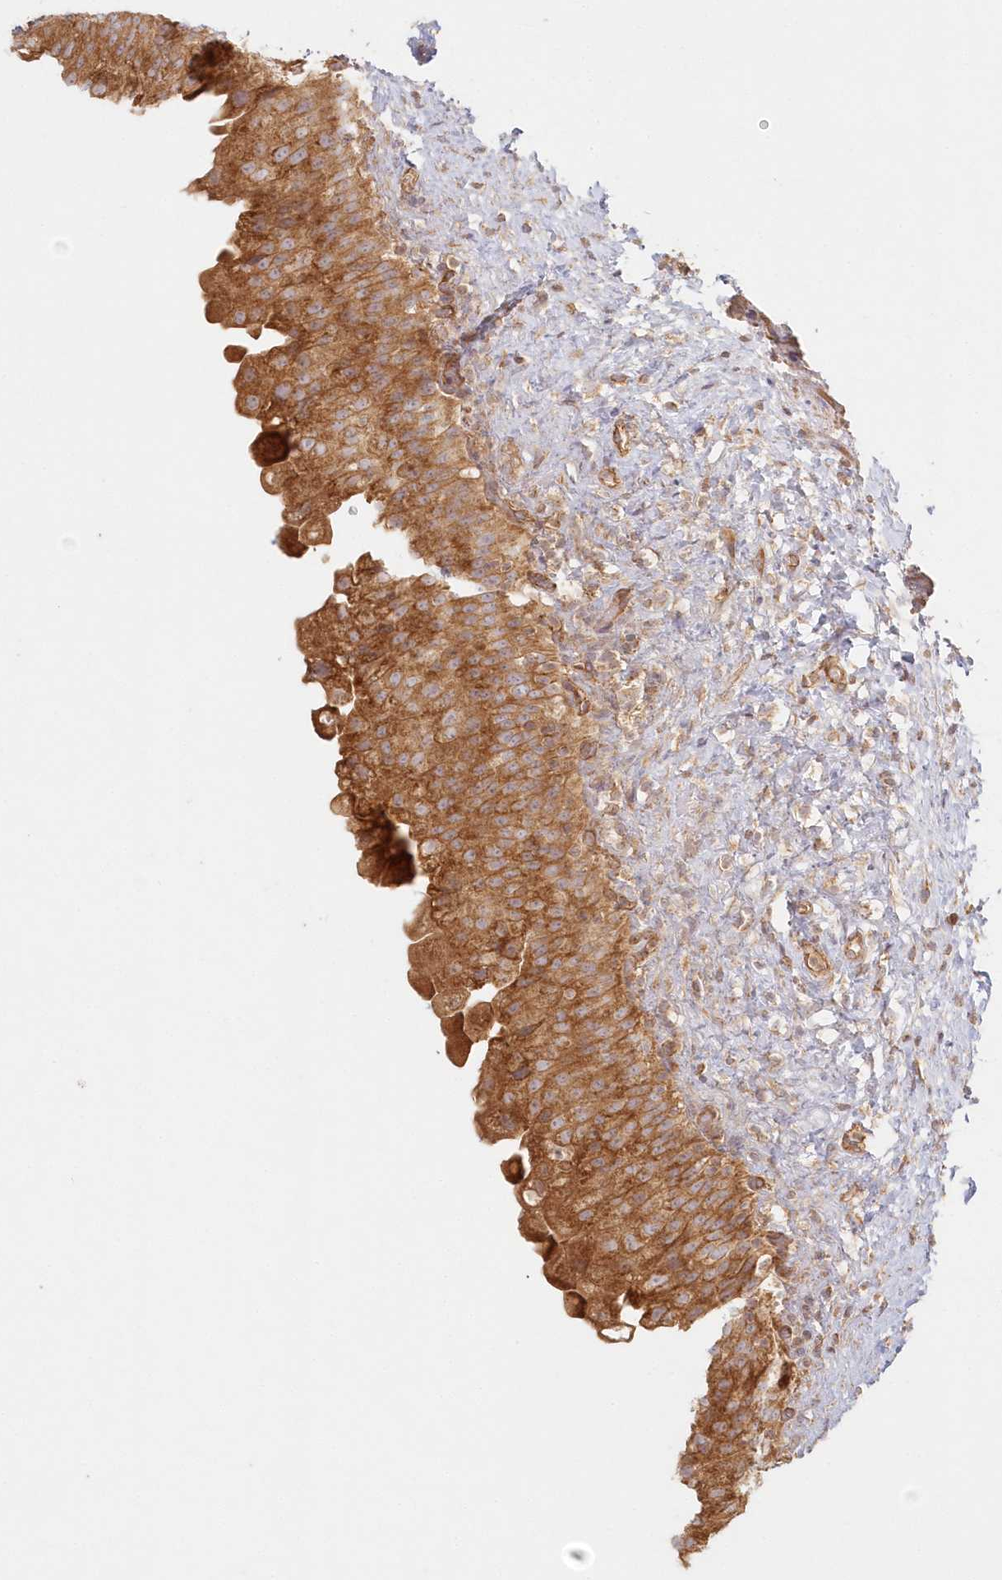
{"staining": {"intensity": "strong", "quantity": ">75%", "location": "cytoplasmic/membranous"}, "tissue": "urinary bladder", "cell_type": "Urothelial cells", "image_type": "normal", "snomed": [{"axis": "morphology", "description": "Normal tissue, NOS"}, {"axis": "topography", "description": "Urinary bladder"}], "caption": "This image demonstrates unremarkable urinary bladder stained with immunohistochemistry (IHC) to label a protein in brown. The cytoplasmic/membranous of urothelial cells show strong positivity for the protein. Nuclei are counter-stained blue.", "gene": "KIAA0232", "patient": {"sex": "female", "age": 27}}